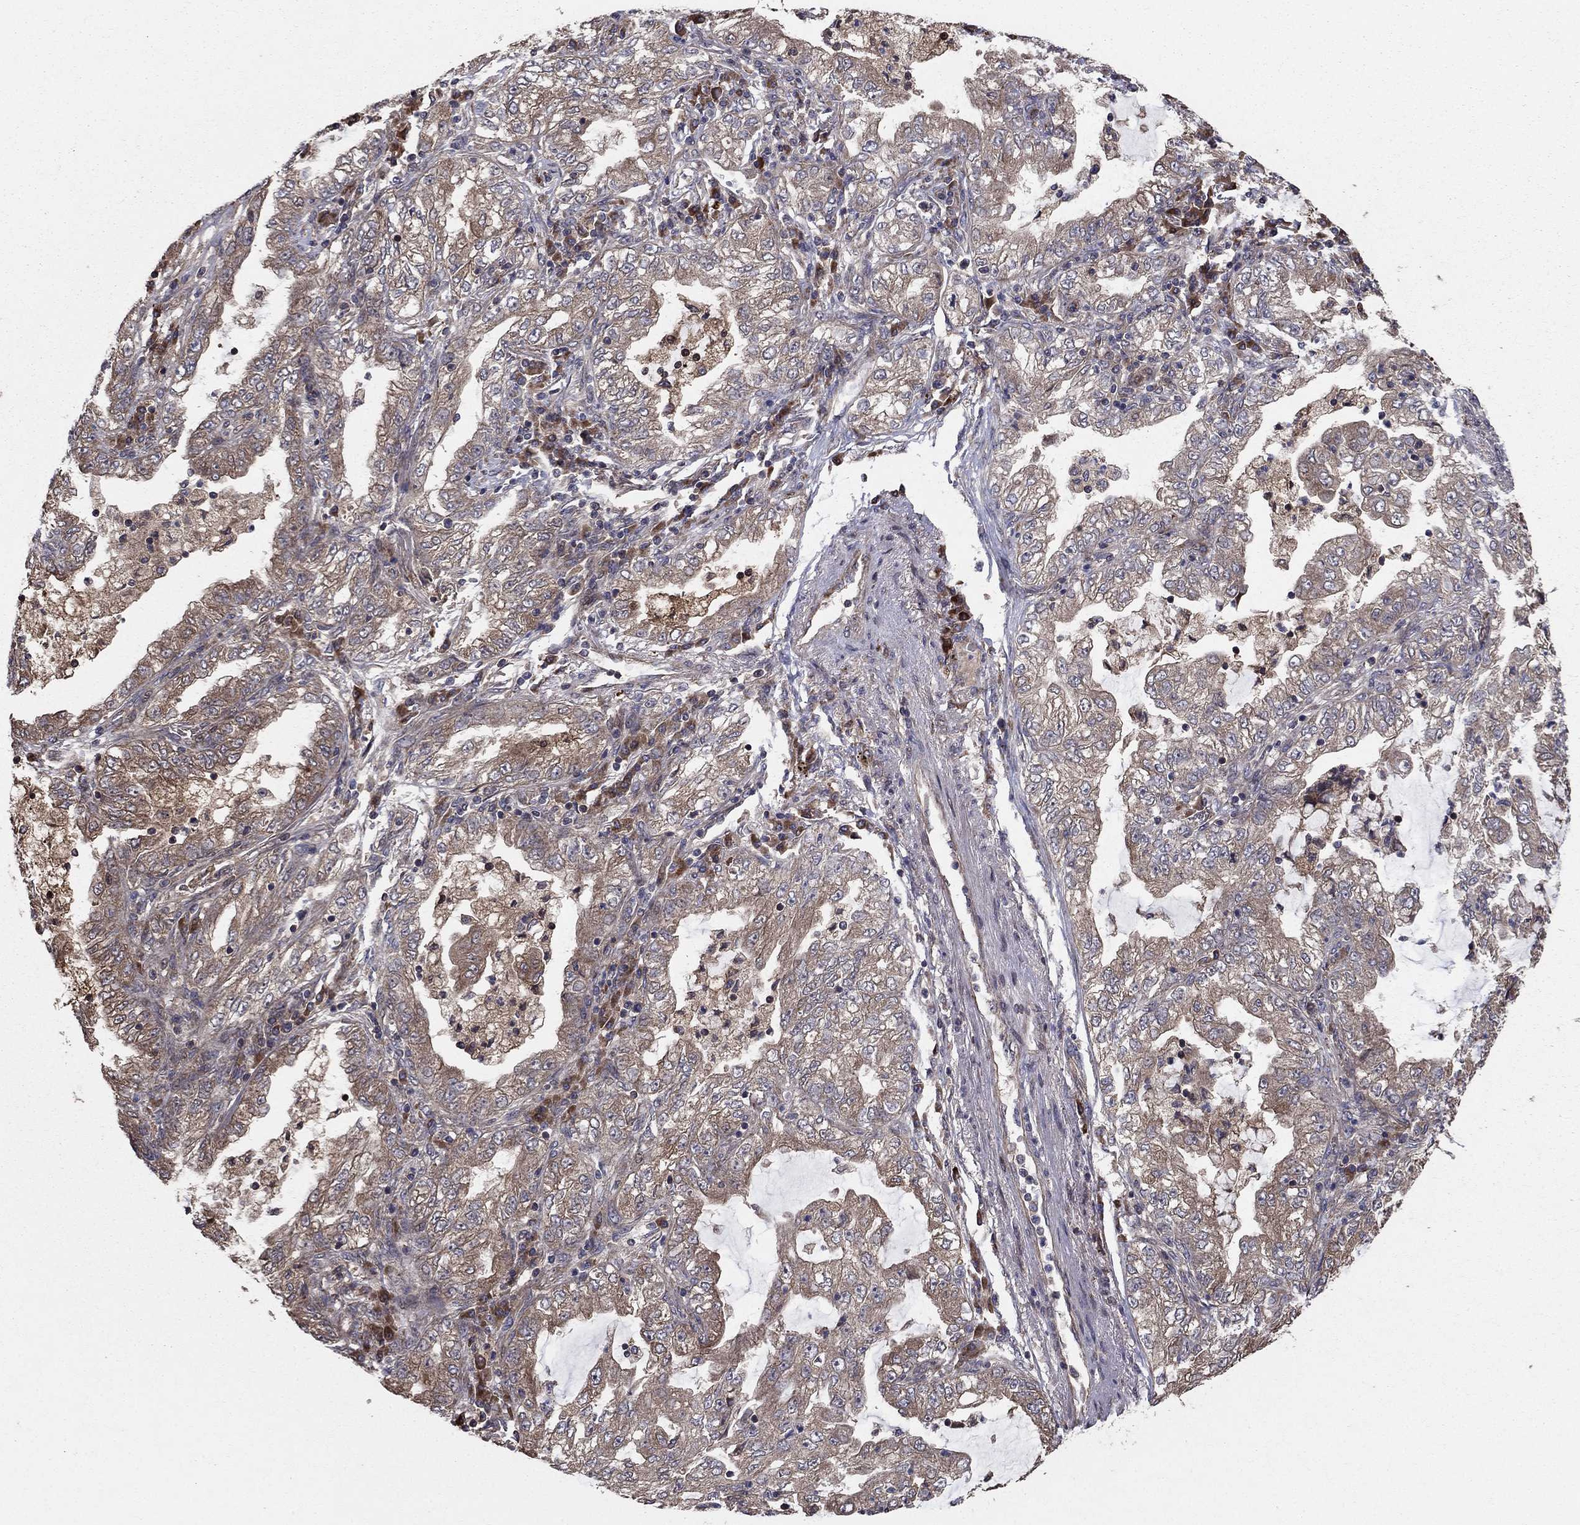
{"staining": {"intensity": "weak", "quantity": "25%-75%", "location": "cytoplasmic/membranous"}, "tissue": "lung cancer", "cell_type": "Tumor cells", "image_type": "cancer", "snomed": [{"axis": "morphology", "description": "Adenocarcinoma, NOS"}, {"axis": "topography", "description": "Lung"}], "caption": "A brown stain shows weak cytoplasmic/membranous positivity of a protein in human adenocarcinoma (lung) tumor cells.", "gene": "BABAM2", "patient": {"sex": "female", "age": 73}}